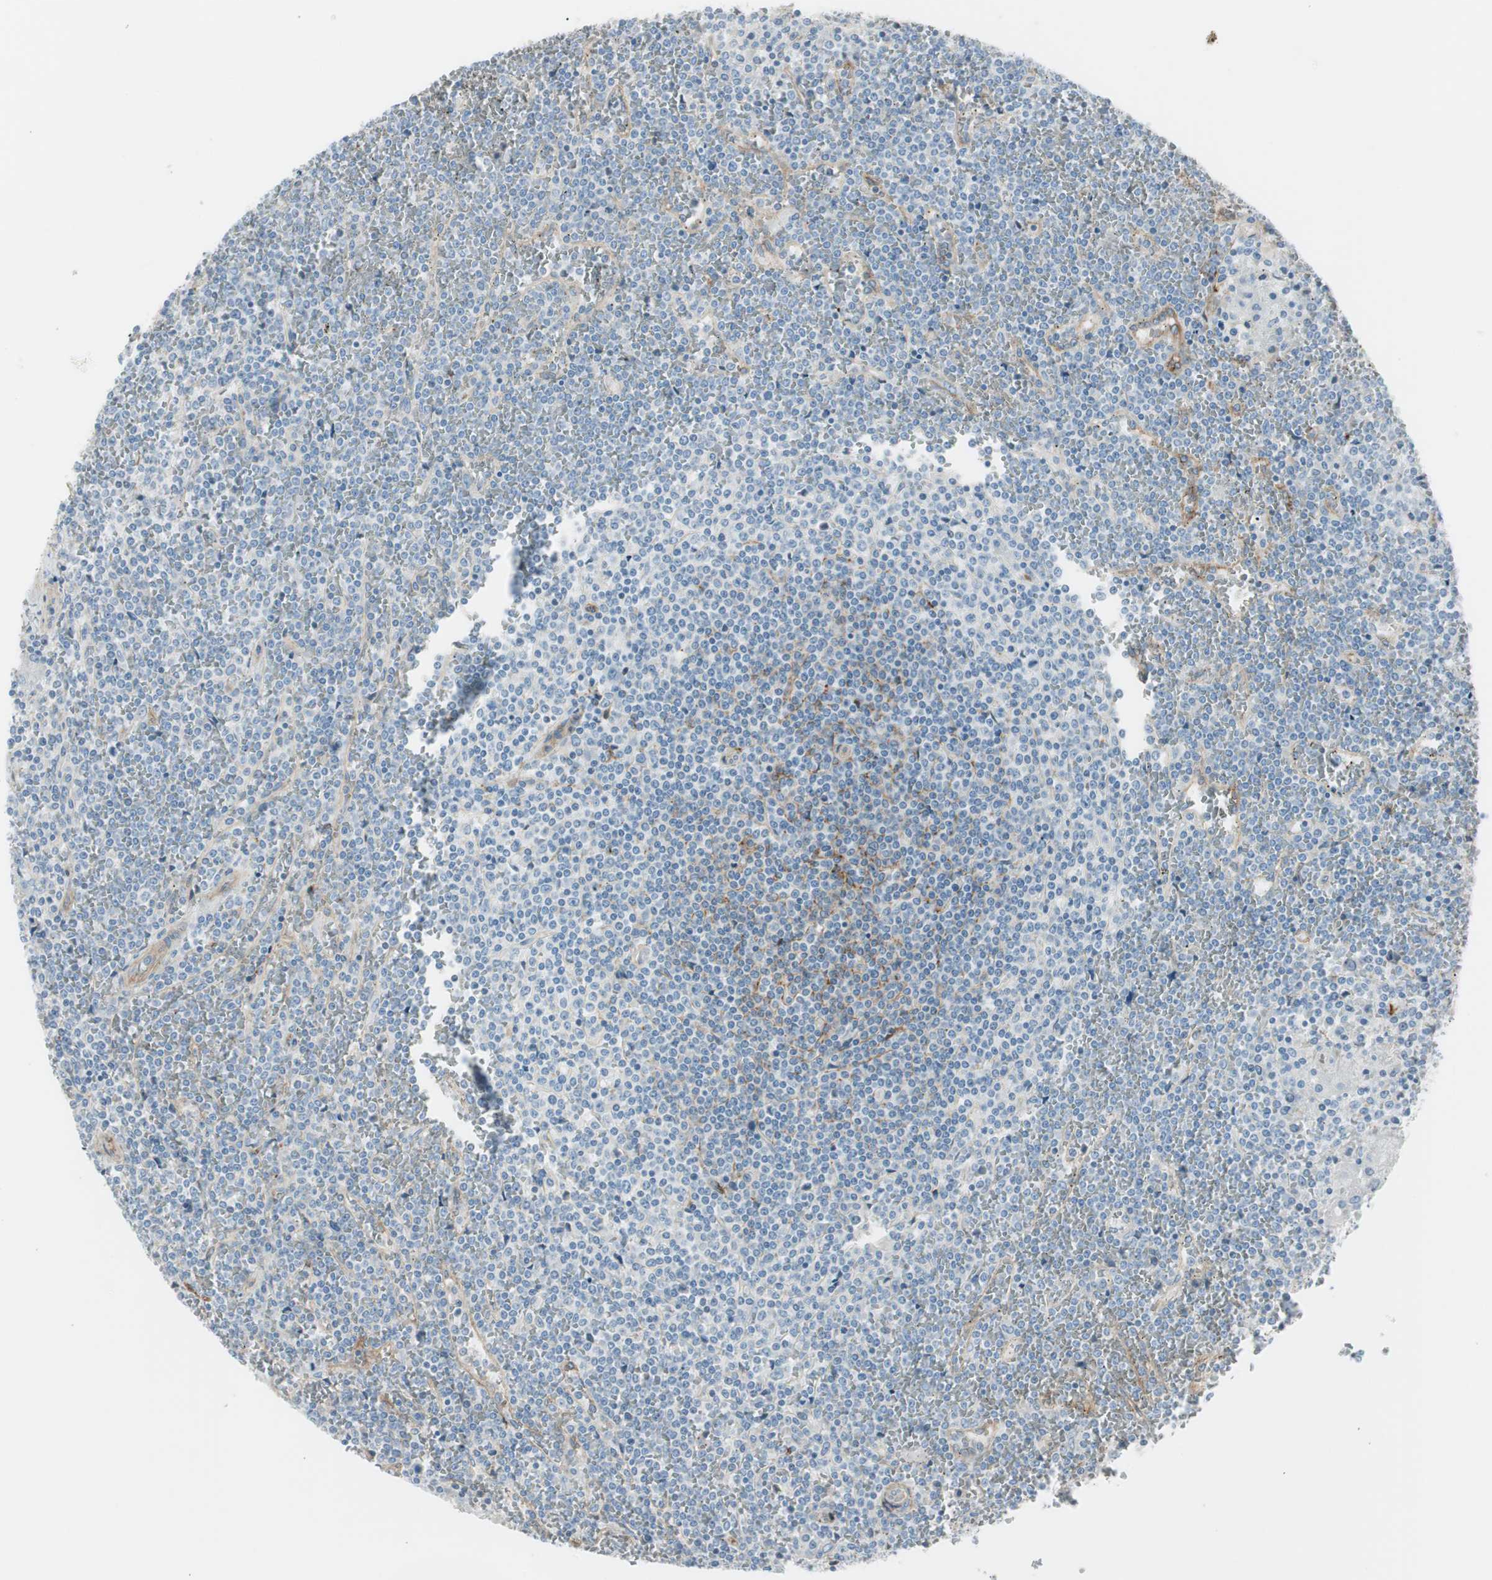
{"staining": {"intensity": "negative", "quantity": "none", "location": "none"}, "tissue": "lymphoma", "cell_type": "Tumor cells", "image_type": "cancer", "snomed": [{"axis": "morphology", "description": "Malignant lymphoma, non-Hodgkin's type, Low grade"}, {"axis": "topography", "description": "Spleen"}], "caption": "Histopathology image shows no protein positivity in tumor cells of lymphoma tissue.", "gene": "CACNA2D1", "patient": {"sex": "female", "age": 19}}